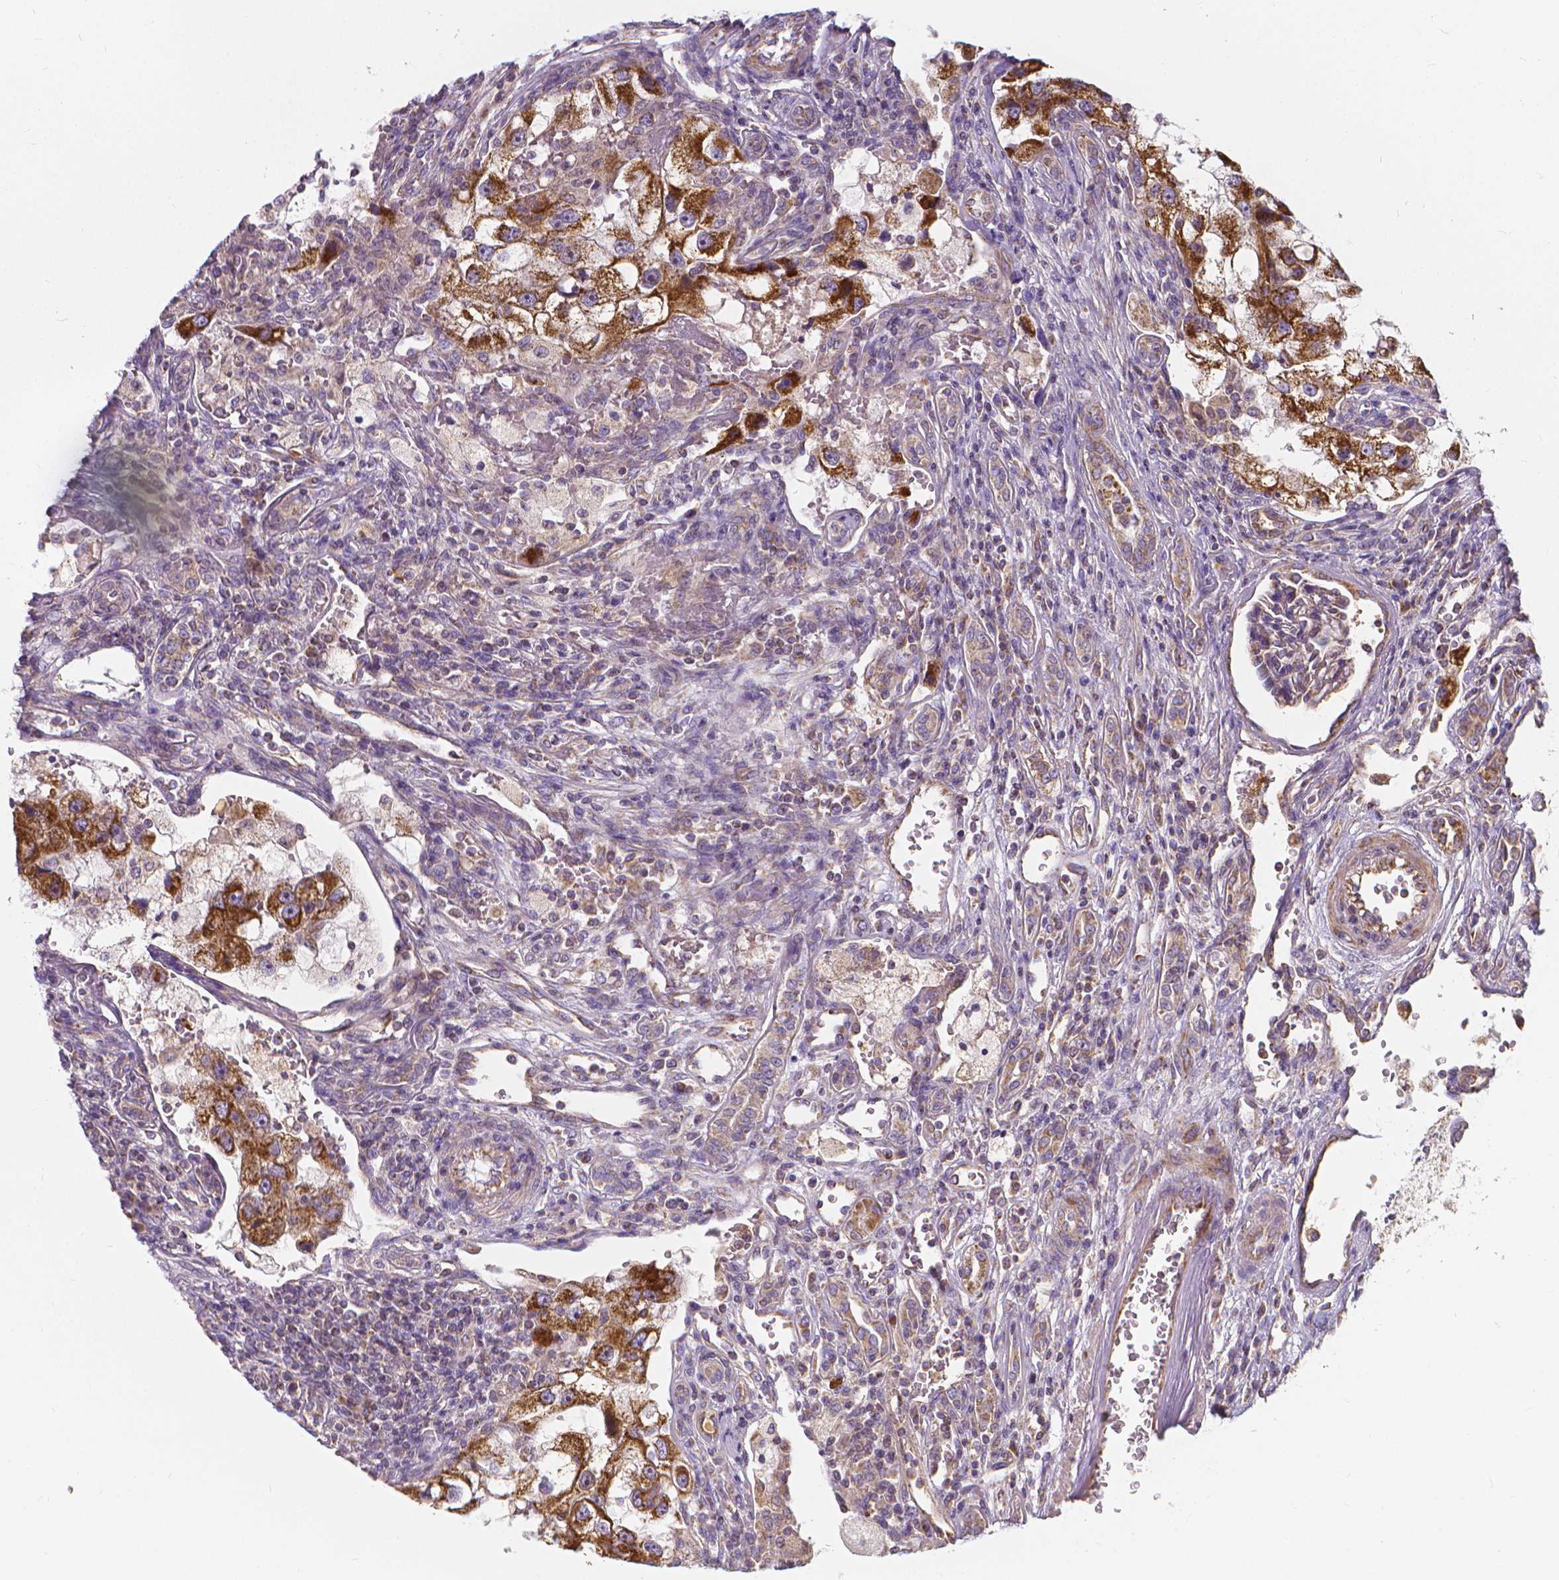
{"staining": {"intensity": "moderate", "quantity": ">75%", "location": "cytoplasmic/membranous"}, "tissue": "renal cancer", "cell_type": "Tumor cells", "image_type": "cancer", "snomed": [{"axis": "morphology", "description": "Adenocarcinoma, NOS"}, {"axis": "topography", "description": "Kidney"}], "caption": "Protein analysis of adenocarcinoma (renal) tissue displays moderate cytoplasmic/membranous staining in about >75% of tumor cells. Using DAB (3,3'-diaminobenzidine) (brown) and hematoxylin (blue) stains, captured at high magnification using brightfield microscopy.", "gene": "SNCAIP", "patient": {"sex": "male", "age": 63}}